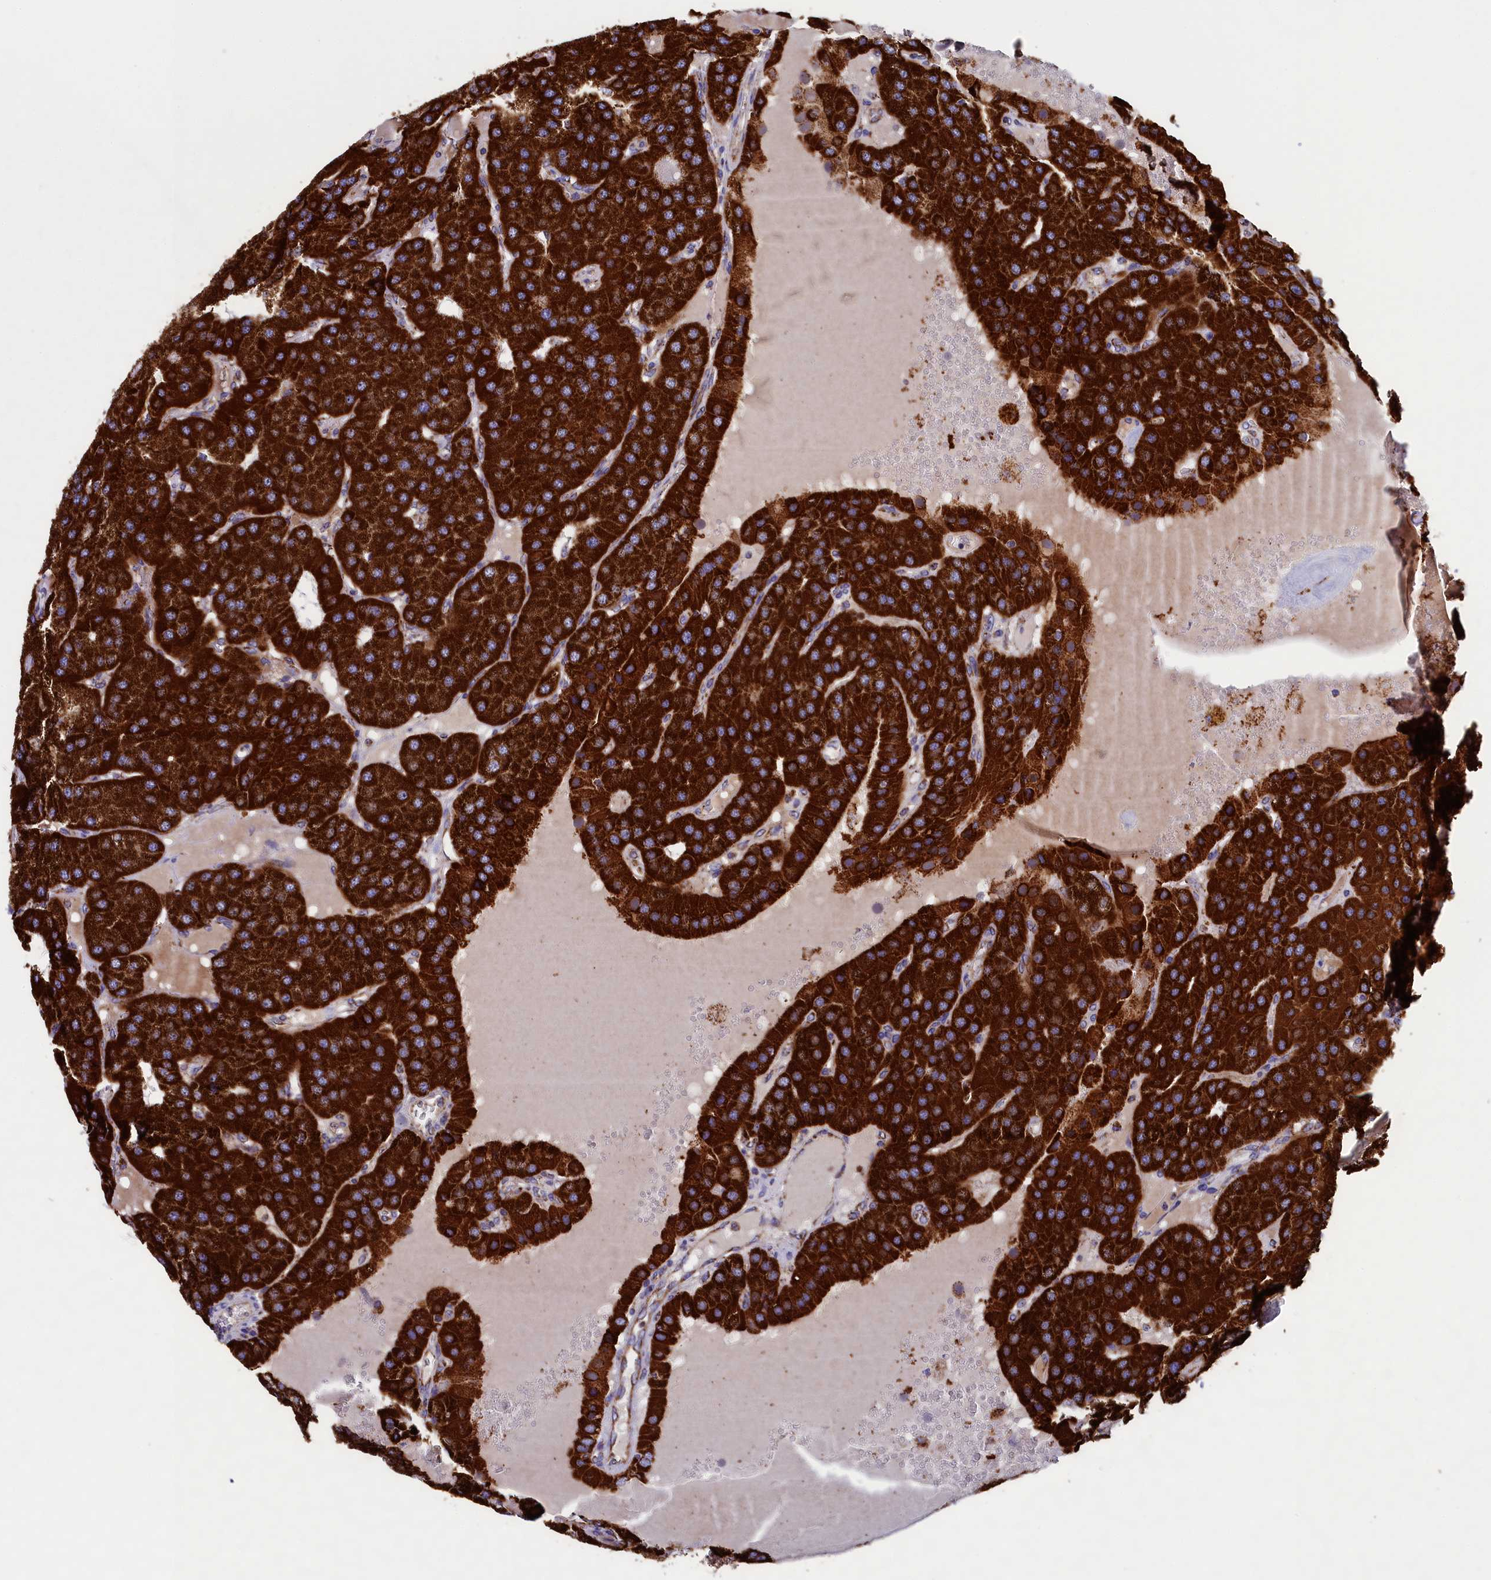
{"staining": {"intensity": "strong", "quantity": ">75%", "location": "cytoplasmic/membranous"}, "tissue": "parathyroid gland", "cell_type": "Glandular cells", "image_type": "normal", "snomed": [{"axis": "morphology", "description": "Normal tissue, NOS"}, {"axis": "morphology", "description": "Adenoma, NOS"}, {"axis": "topography", "description": "Parathyroid gland"}], "caption": "Brown immunohistochemical staining in benign parathyroid gland exhibits strong cytoplasmic/membranous positivity in about >75% of glandular cells. The staining was performed using DAB, with brown indicating positive protein expression. Nuclei are stained blue with hematoxylin.", "gene": "SLC39A3", "patient": {"sex": "female", "age": 86}}